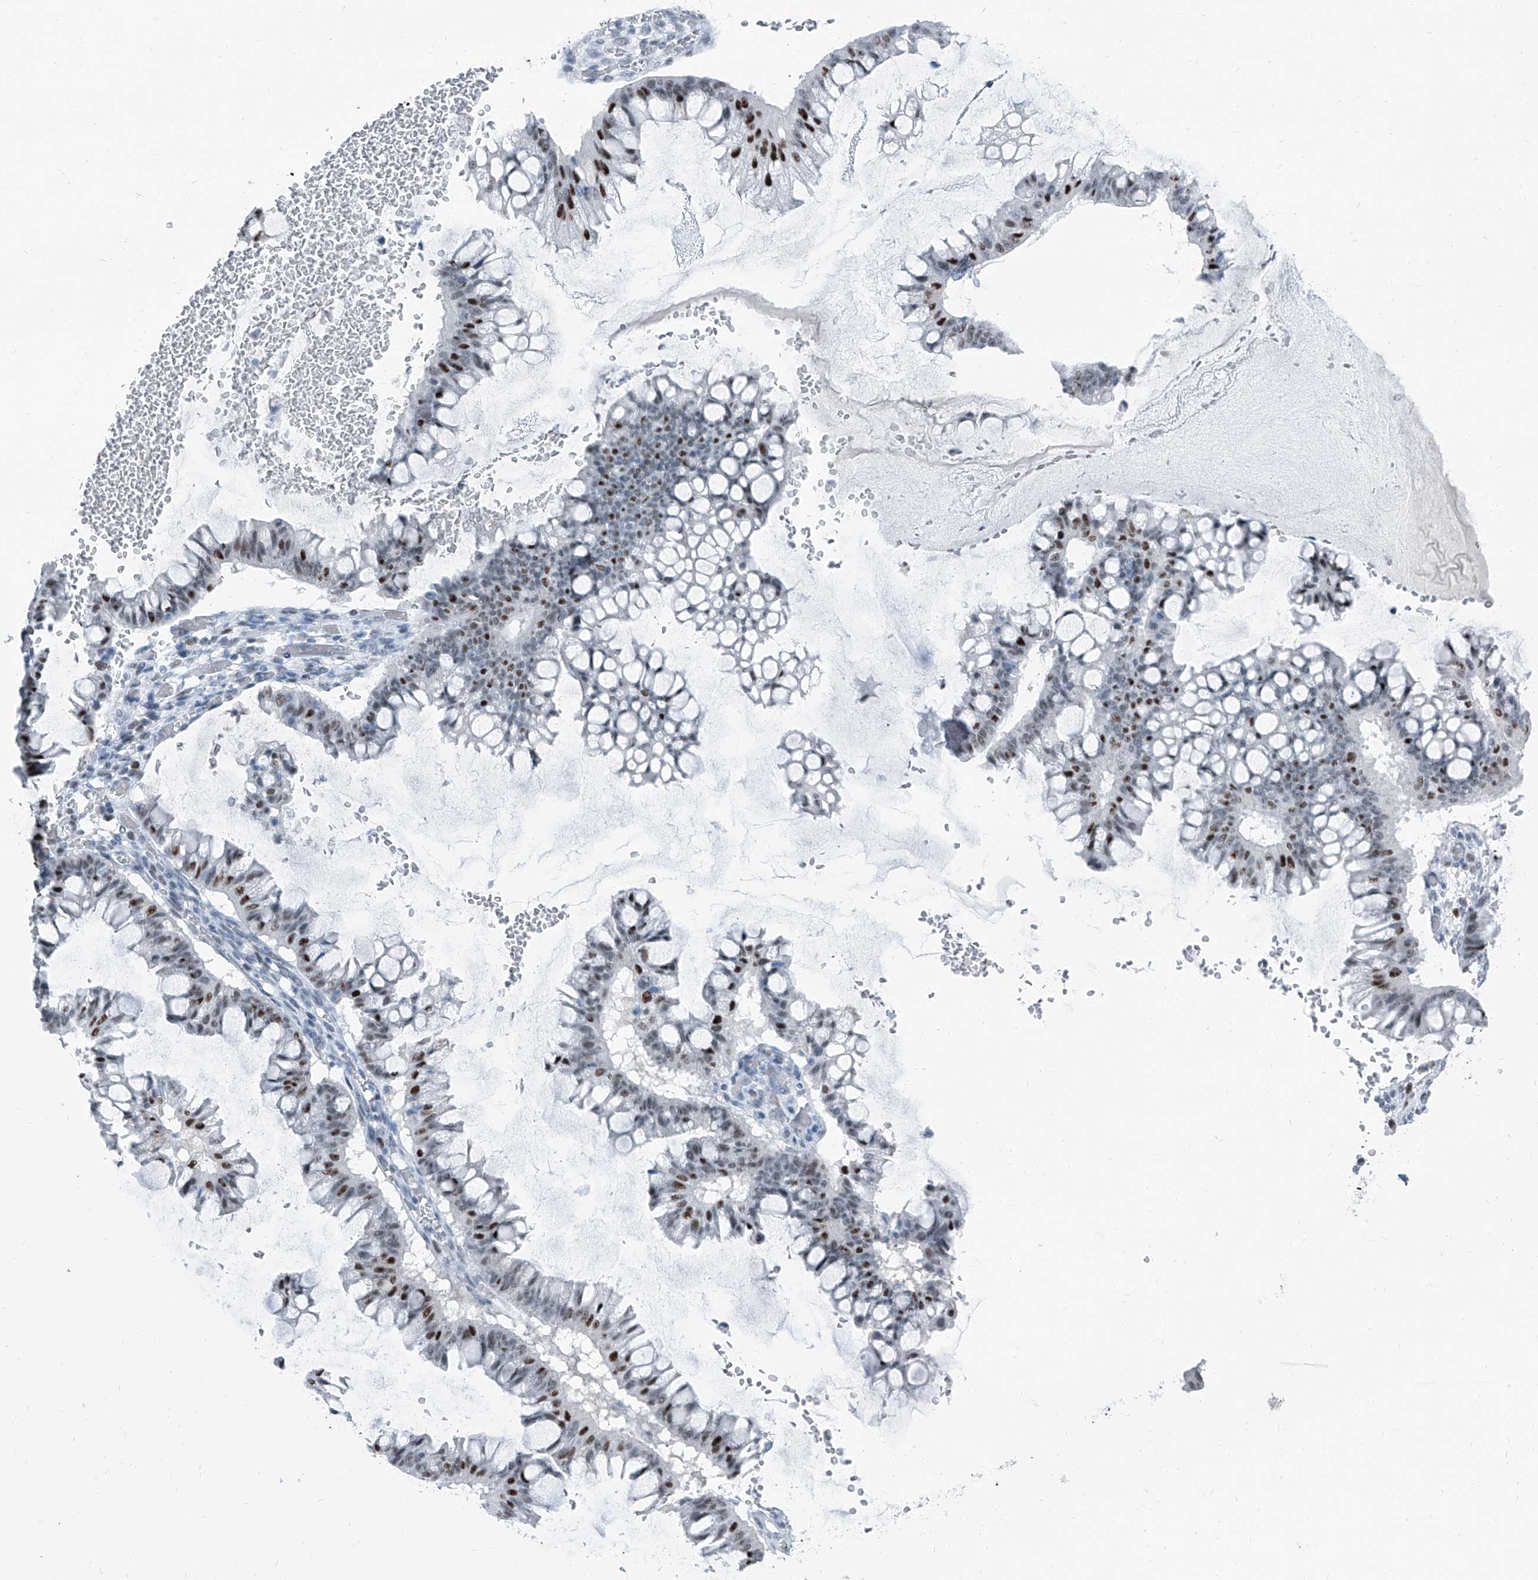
{"staining": {"intensity": "strong", "quantity": "<25%", "location": "nuclear"}, "tissue": "ovarian cancer", "cell_type": "Tumor cells", "image_type": "cancer", "snomed": [{"axis": "morphology", "description": "Cystadenocarcinoma, mucinous, NOS"}, {"axis": "topography", "description": "Ovary"}], "caption": "Tumor cells display medium levels of strong nuclear positivity in approximately <25% of cells in human ovarian cancer (mucinous cystadenocarcinoma). Nuclei are stained in blue.", "gene": "RGN", "patient": {"sex": "female", "age": 73}}